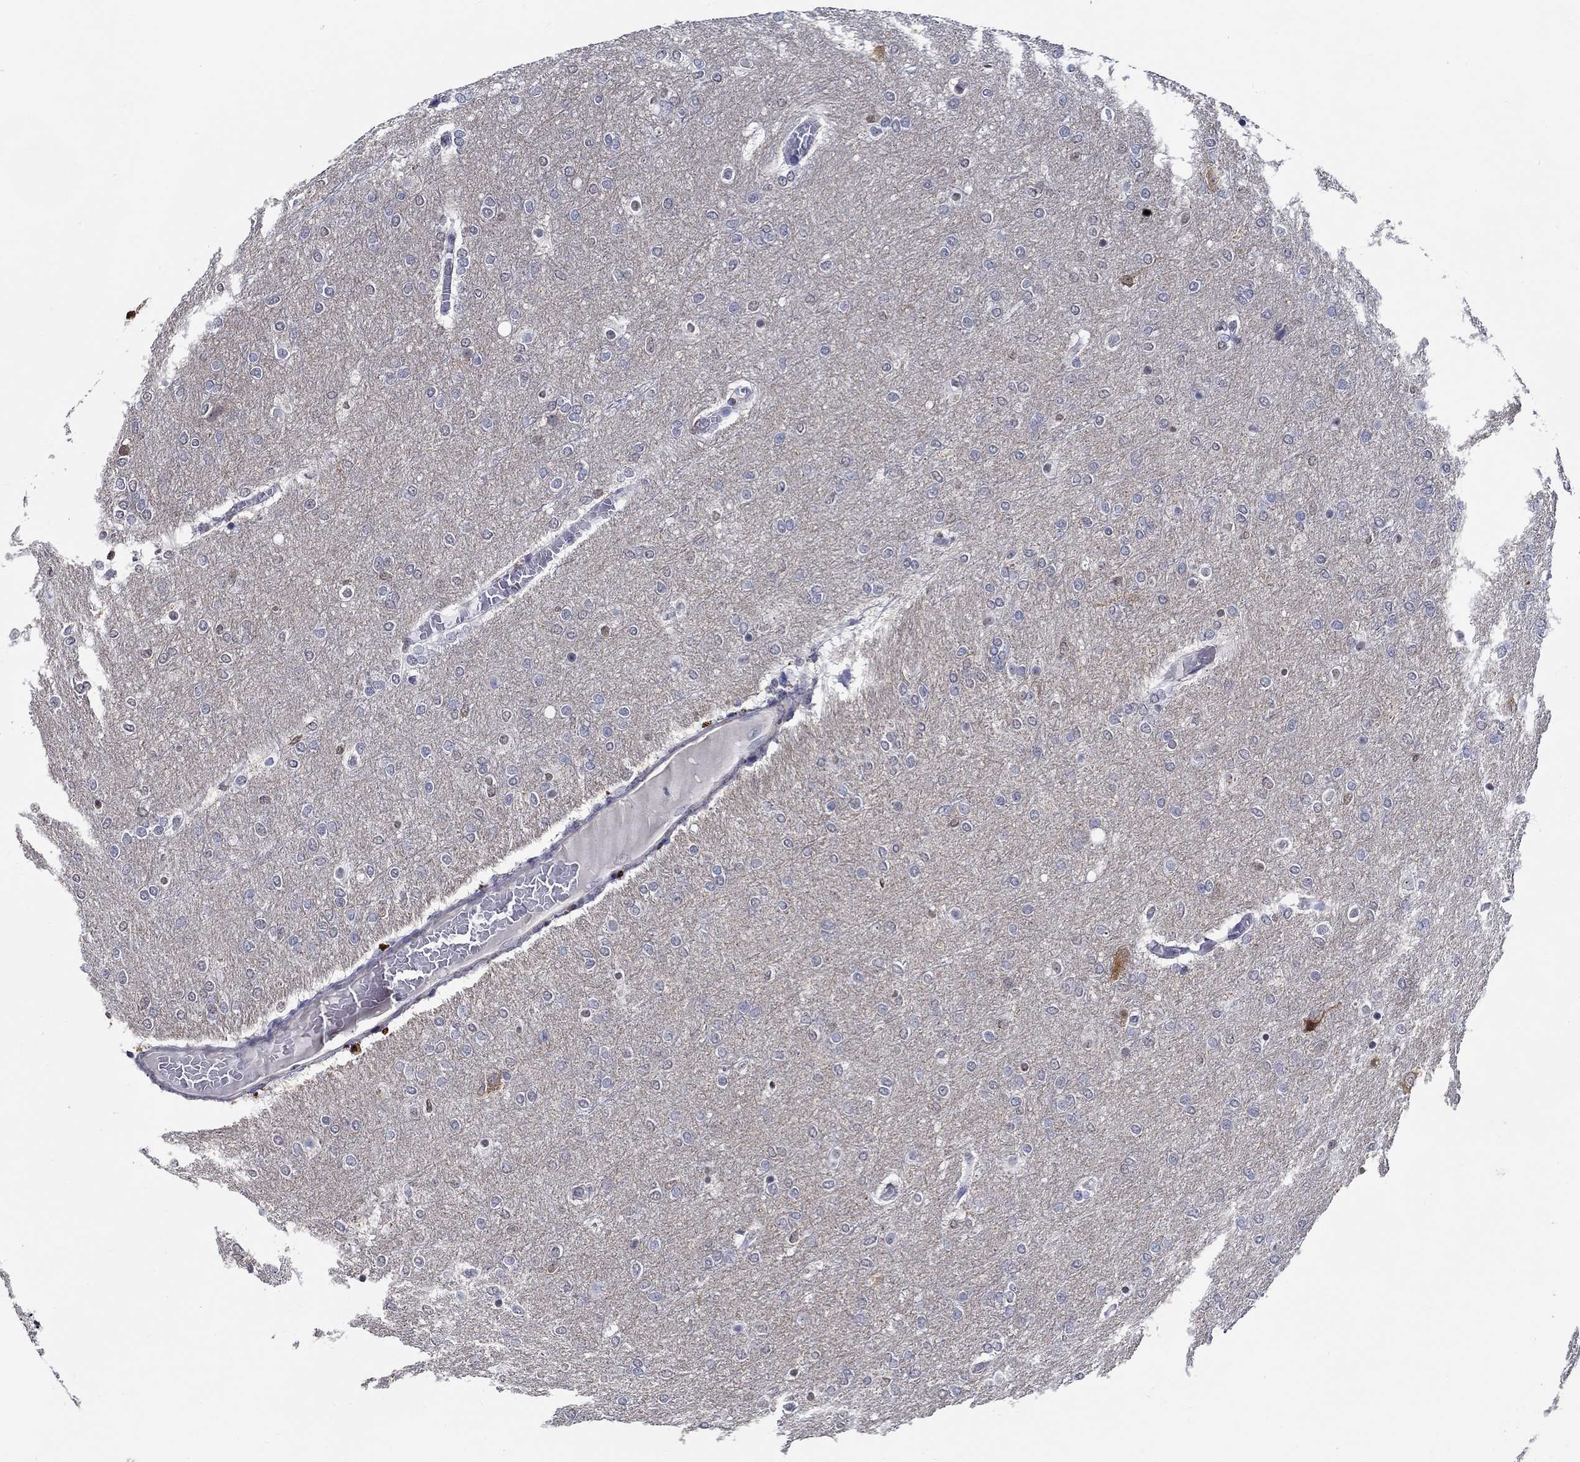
{"staining": {"intensity": "negative", "quantity": "none", "location": "none"}, "tissue": "glioma", "cell_type": "Tumor cells", "image_type": "cancer", "snomed": [{"axis": "morphology", "description": "Glioma, malignant, High grade"}, {"axis": "topography", "description": "Brain"}], "caption": "DAB (3,3'-diaminobenzidine) immunohistochemical staining of glioma reveals no significant expression in tumor cells.", "gene": "PDE1B", "patient": {"sex": "female", "age": 61}}